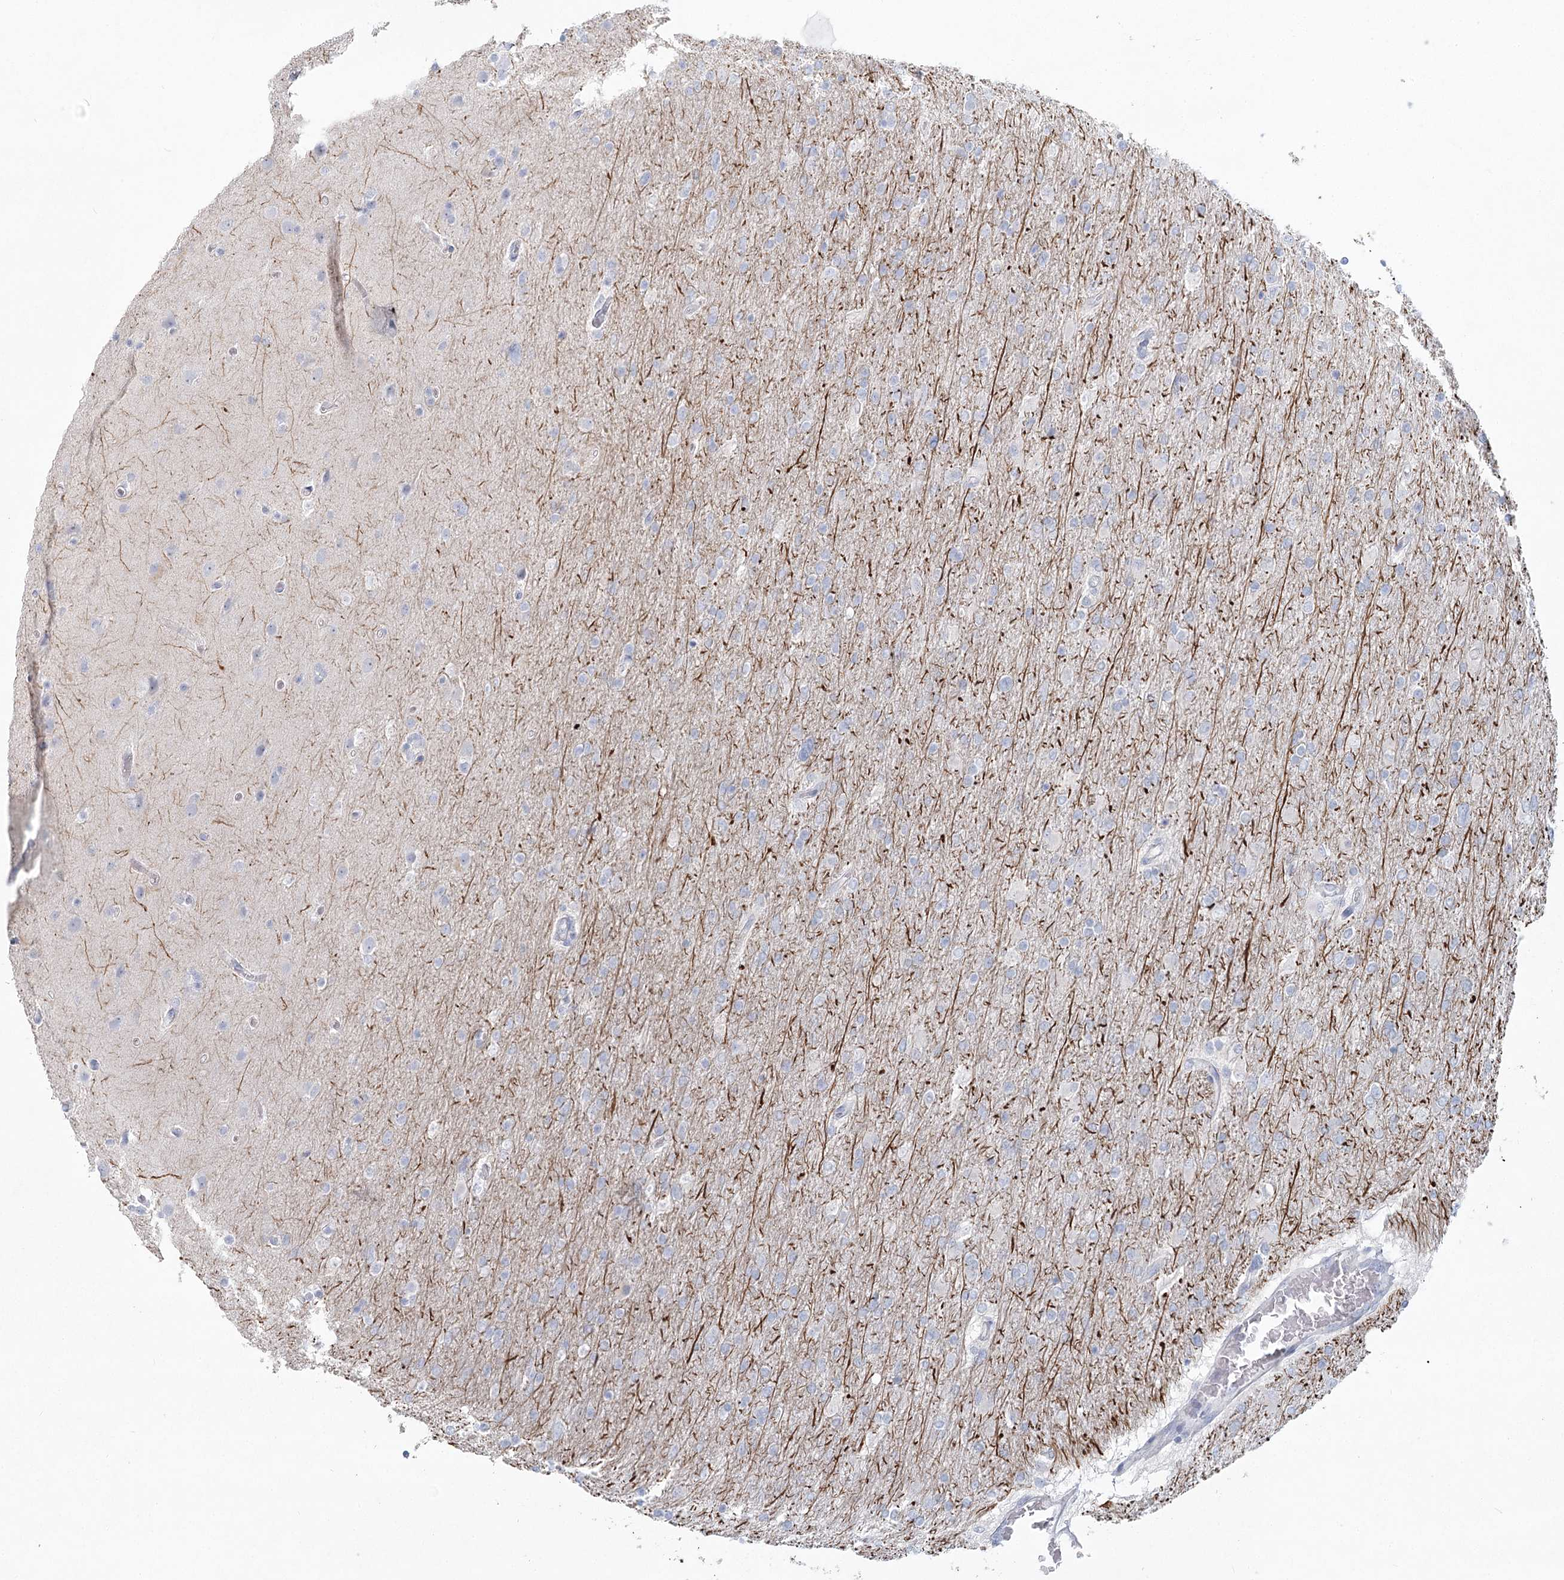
{"staining": {"intensity": "negative", "quantity": "none", "location": "none"}, "tissue": "glioma", "cell_type": "Tumor cells", "image_type": "cancer", "snomed": [{"axis": "morphology", "description": "Glioma, malignant, High grade"}, {"axis": "topography", "description": "Cerebral cortex"}], "caption": "Immunohistochemistry (IHC) image of neoplastic tissue: malignant high-grade glioma stained with DAB exhibits no significant protein expression in tumor cells.", "gene": "LRP2BP", "patient": {"sex": "female", "age": 36}}